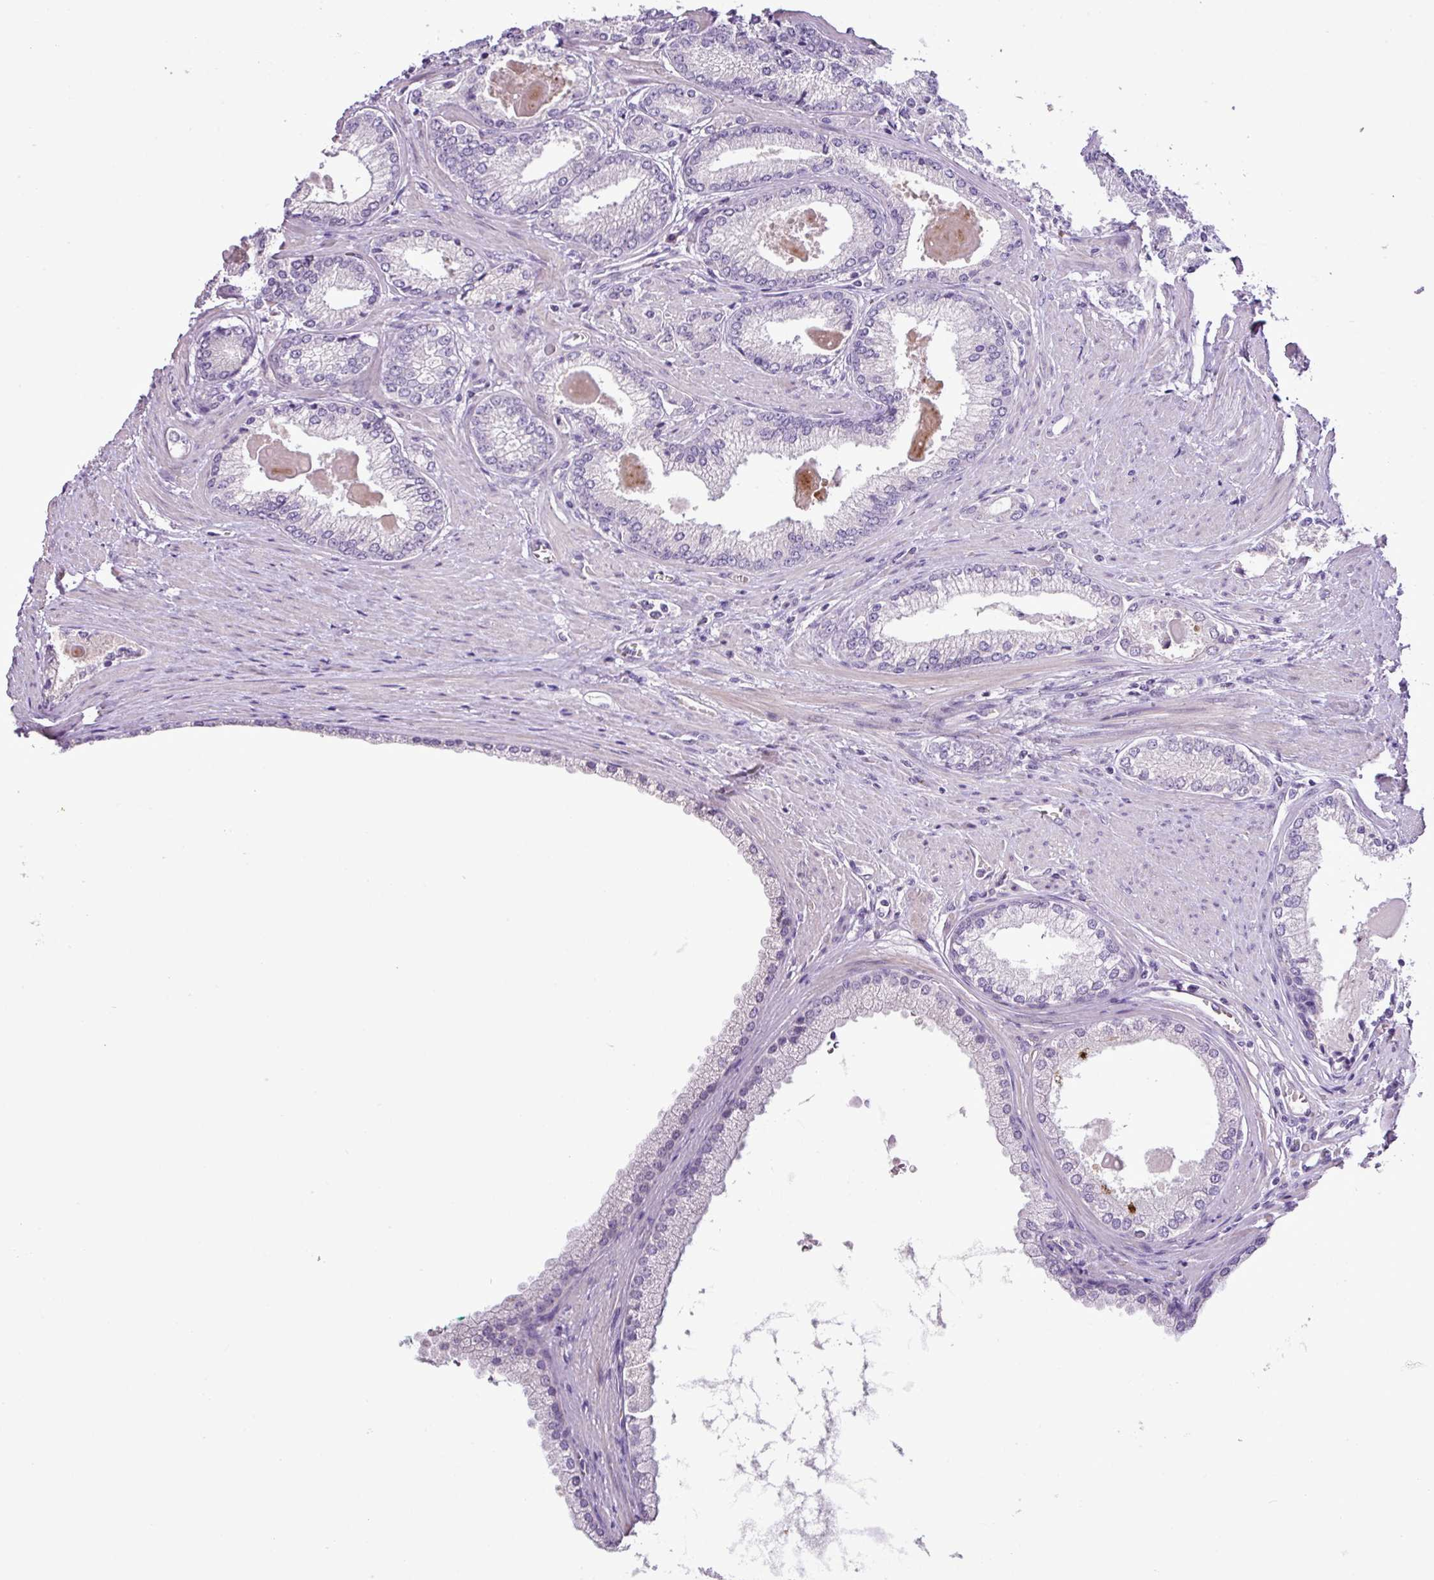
{"staining": {"intensity": "negative", "quantity": "none", "location": "none"}, "tissue": "prostate cancer", "cell_type": "Tumor cells", "image_type": "cancer", "snomed": [{"axis": "morphology", "description": "Adenocarcinoma, High grade"}, {"axis": "topography", "description": "Prostate"}], "caption": "Tumor cells show no significant protein staining in prostate cancer (adenocarcinoma (high-grade)).", "gene": "DNAJB13", "patient": {"sex": "male", "age": 66}}